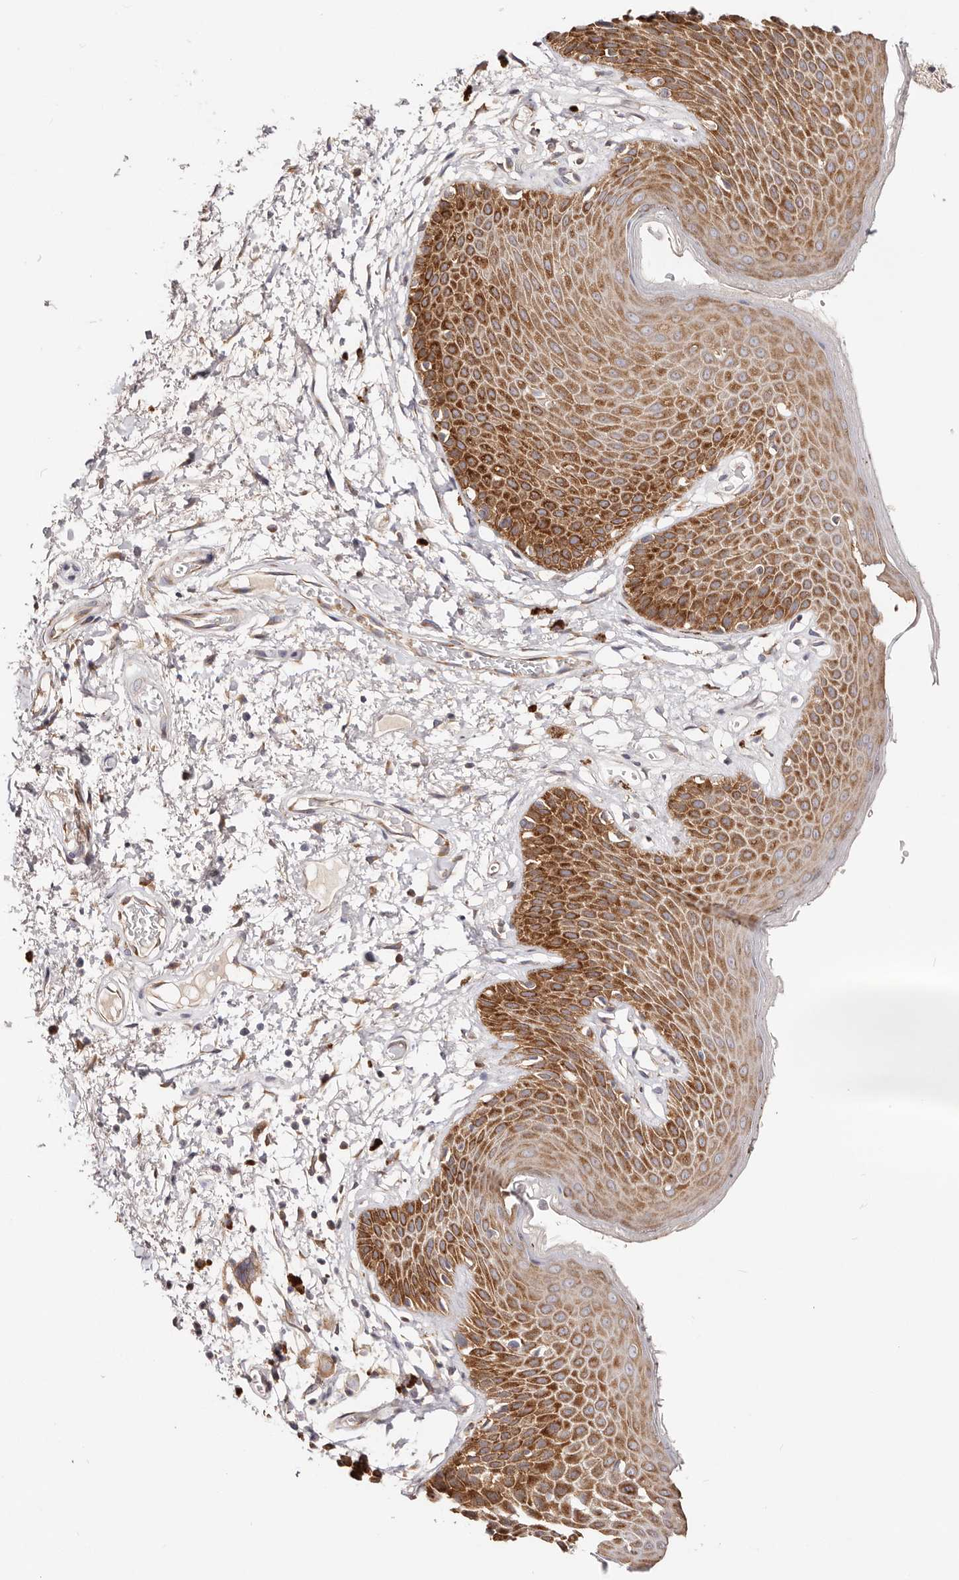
{"staining": {"intensity": "strong", "quantity": ">75%", "location": "cytoplasmic/membranous"}, "tissue": "skin", "cell_type": "Epidermal cells", "image_type": "normal", "snomed": [{"axis": "morphology", "description": "Normal tissue, NOS"}, {"axis": "topography", "description": "Anal"}], "caption": "Skin stained with a brown dye shows strong cytoplasmic/membranous positive expression in approximately >75% of epidermal cells.", "gene": "GNA13", "patient": {"sex": "male", "age": 74}}